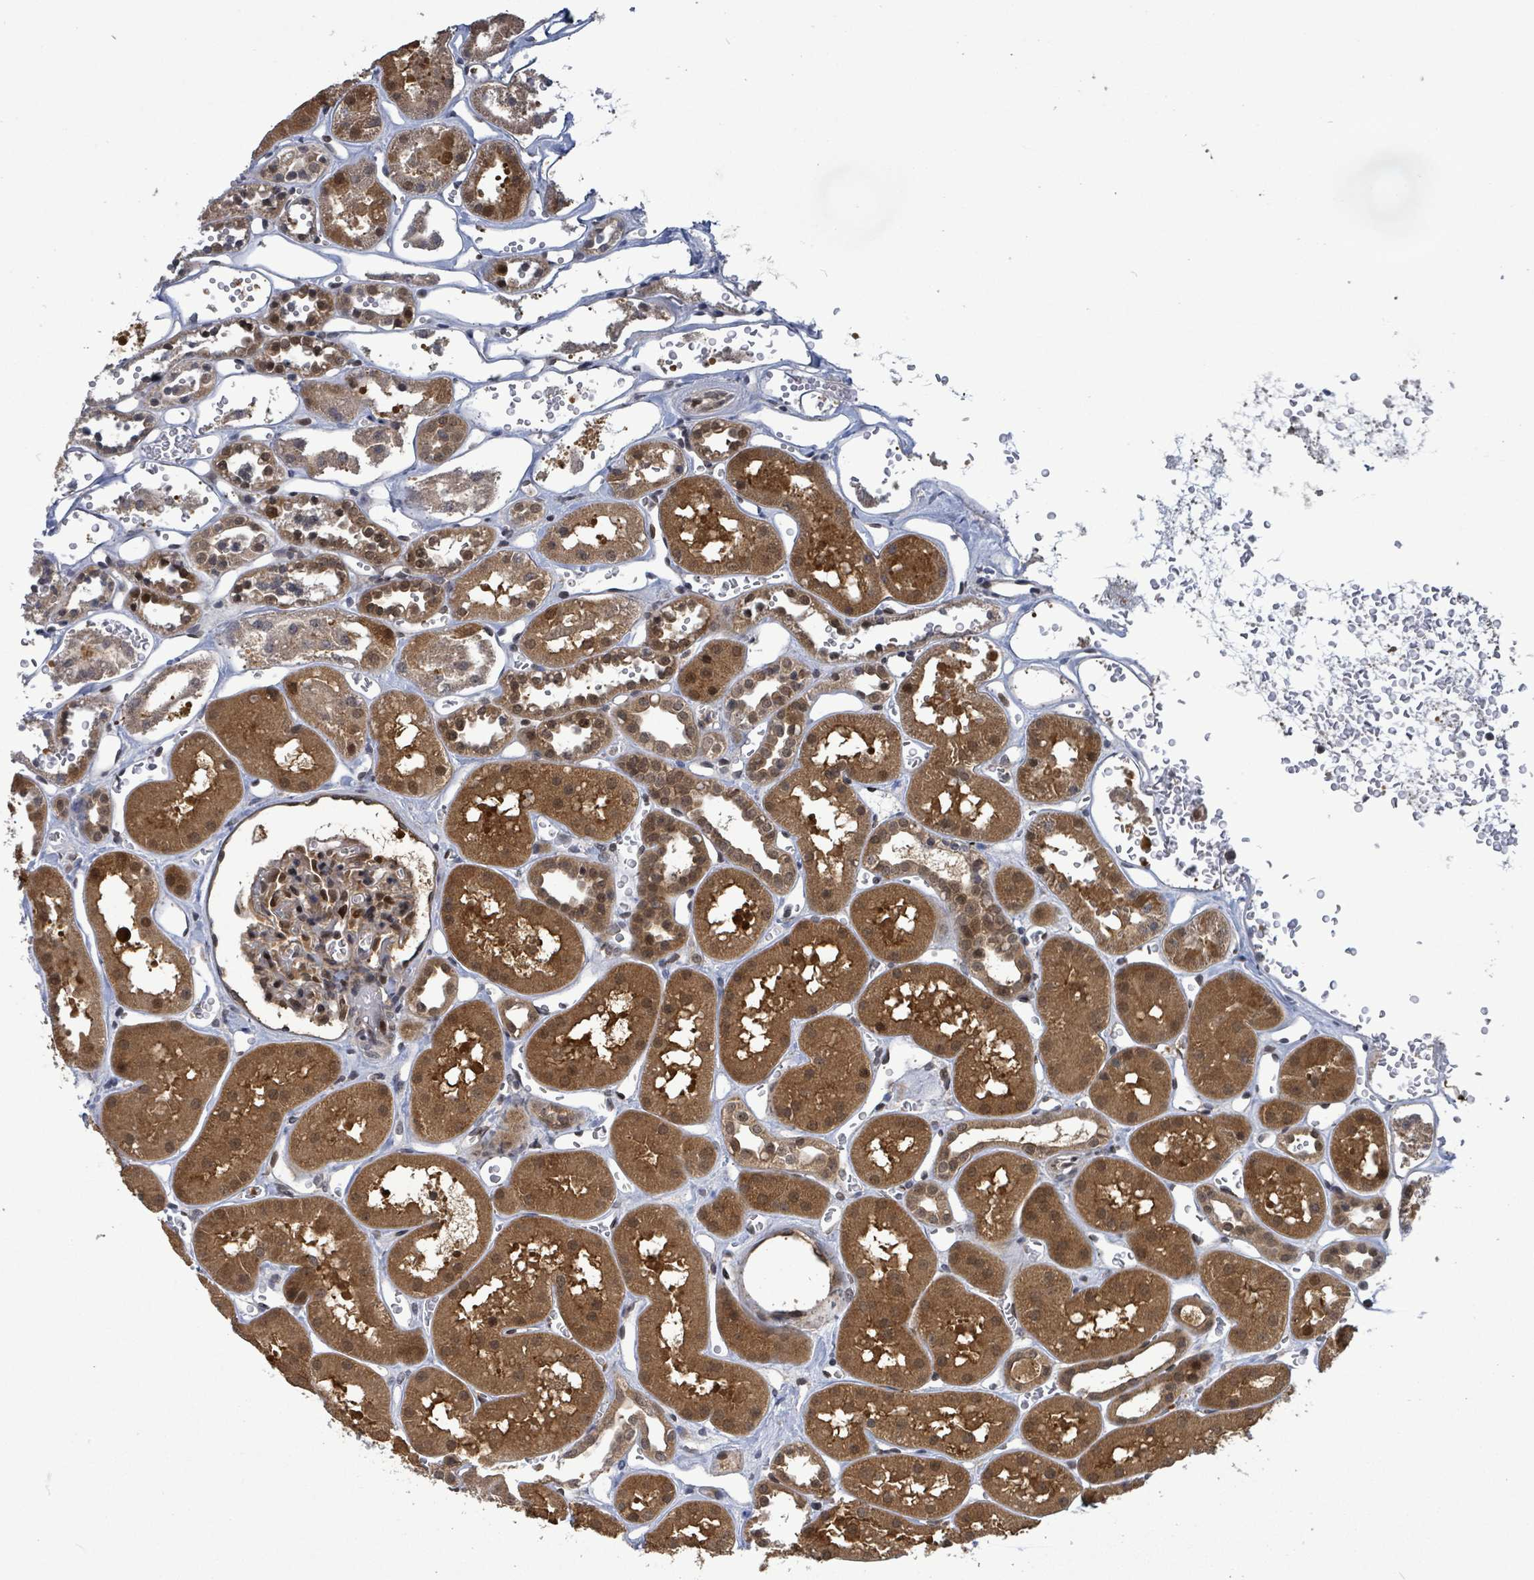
{"staining": {"intensity": "moderate", "quantity": "25%-75%", "location": "cytoplasmic/membranous"}, "tissue": "kidney", "cell_type": "Cells in glomeruli", "image_type": "normal", "snomed": [{"axis": "morphology", "description": "Normal tissue, NOS"}, {"axis": "topography", "description": "Kidney"}], "caption": "A brown stain labels moderate cytoplasmic/membranous expression of a protein in cells in glomeruli of benign kidney. The staining was performed using DAB, with brown indicating positive protein expression. Nuclei are stained blue with hematoxylin.", "gene": "FBXO6", "patient": {"sex": "female", "age": 41}}